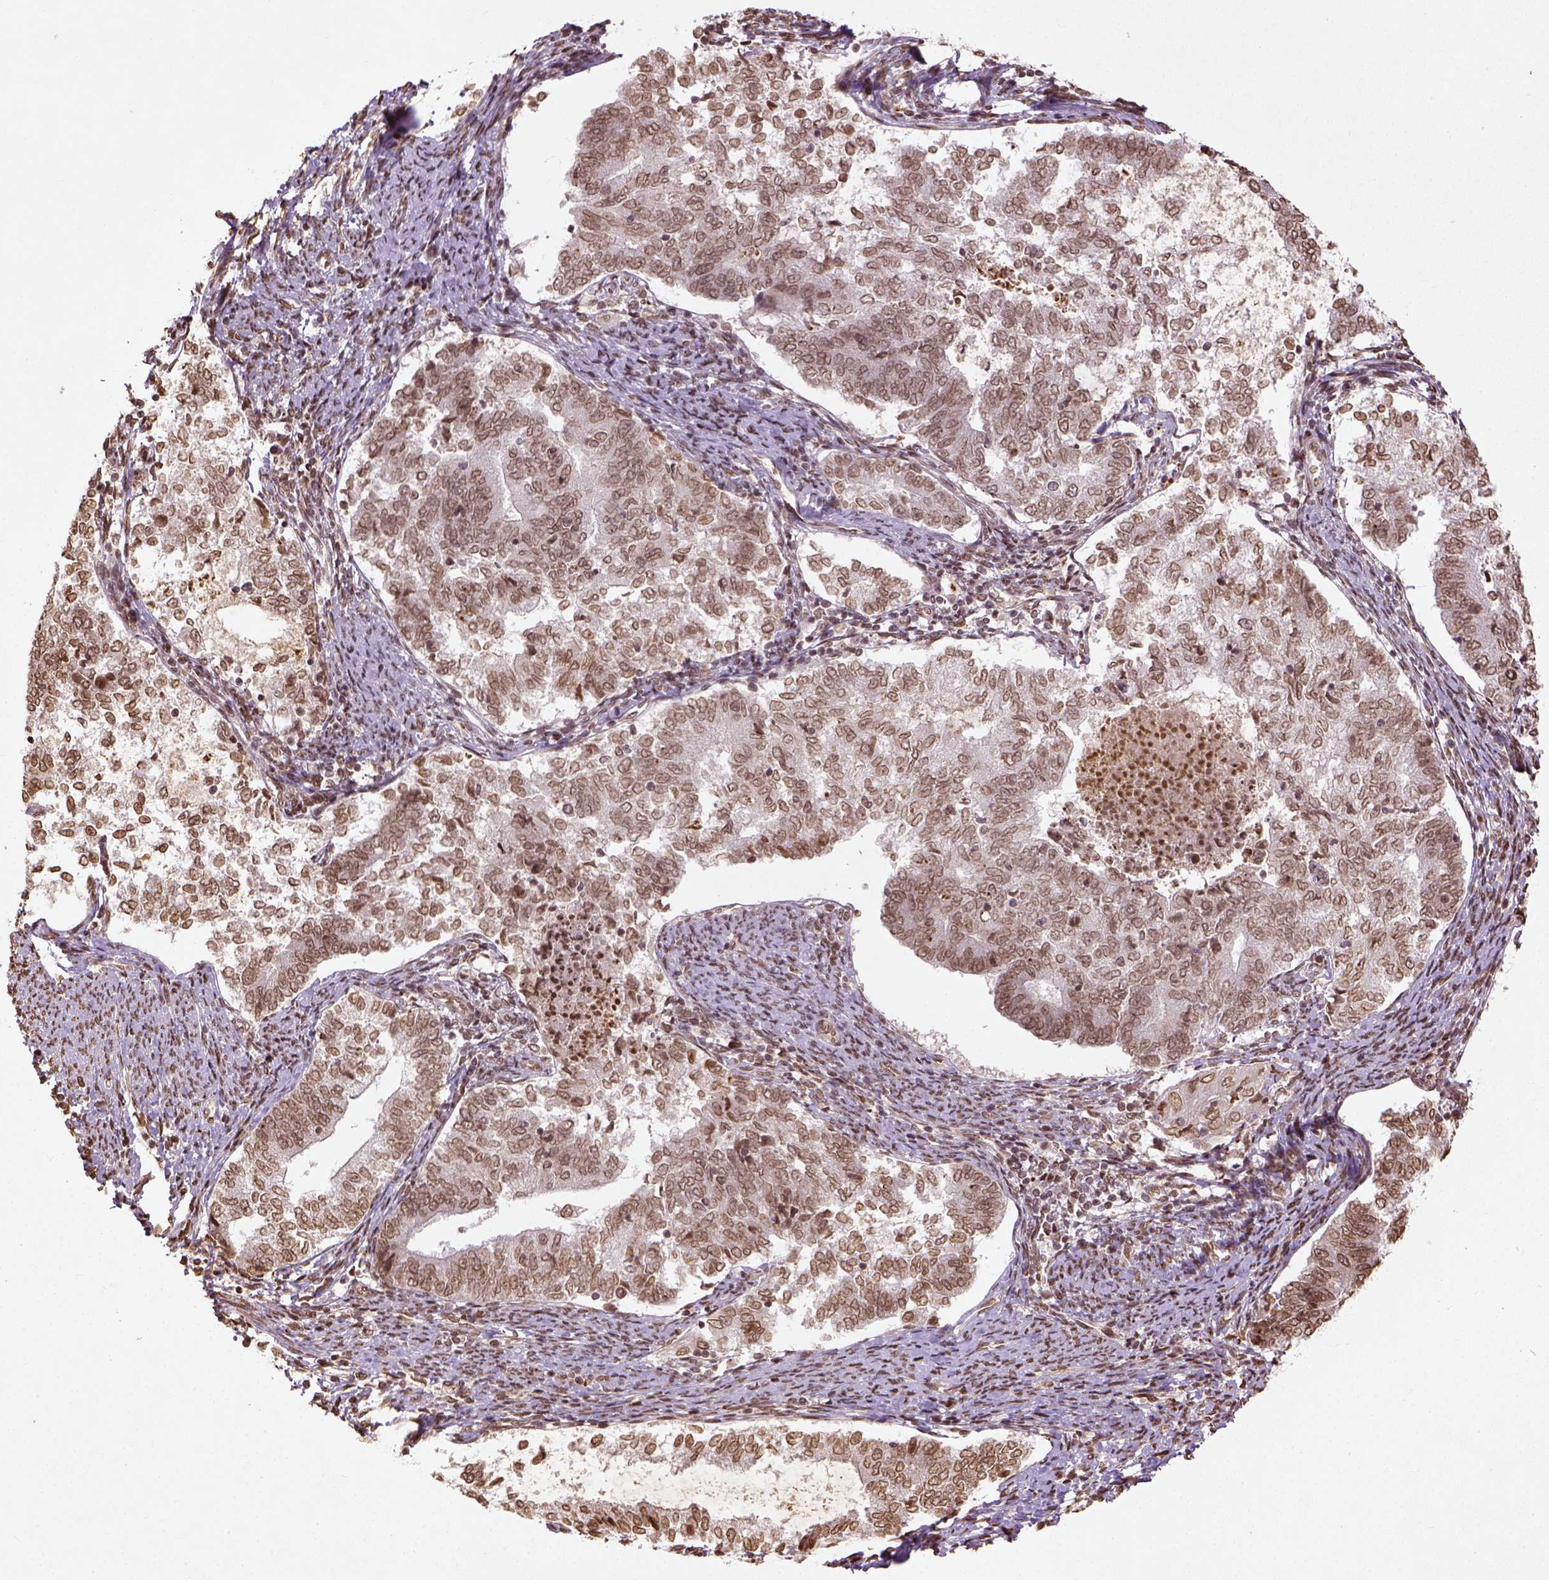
{"staining": {"intensity": "moderate", "quantity": ">75%", "location": "nuclear"}, "tissue": "endometrial cancer", "cell_type": "Tumor cells", "image_type": "cancer", "snomed": [{"axis": "morphology", "description": "Adenocarcinoma, NOS"}, {"axis": "topography", "description": "Endometrium"}], "caption": "A brown stain labels moderate nuclear staining of a protein in human endometrial cancer tumor cells. Using DAB (3,3'-diaminobenzidine) (brown) and hematoxylin (blue) stains, captured at high magnification using brightfield microscopy.", "gene": "BANF1", "patient": {"sex": "female", "age": 65}}